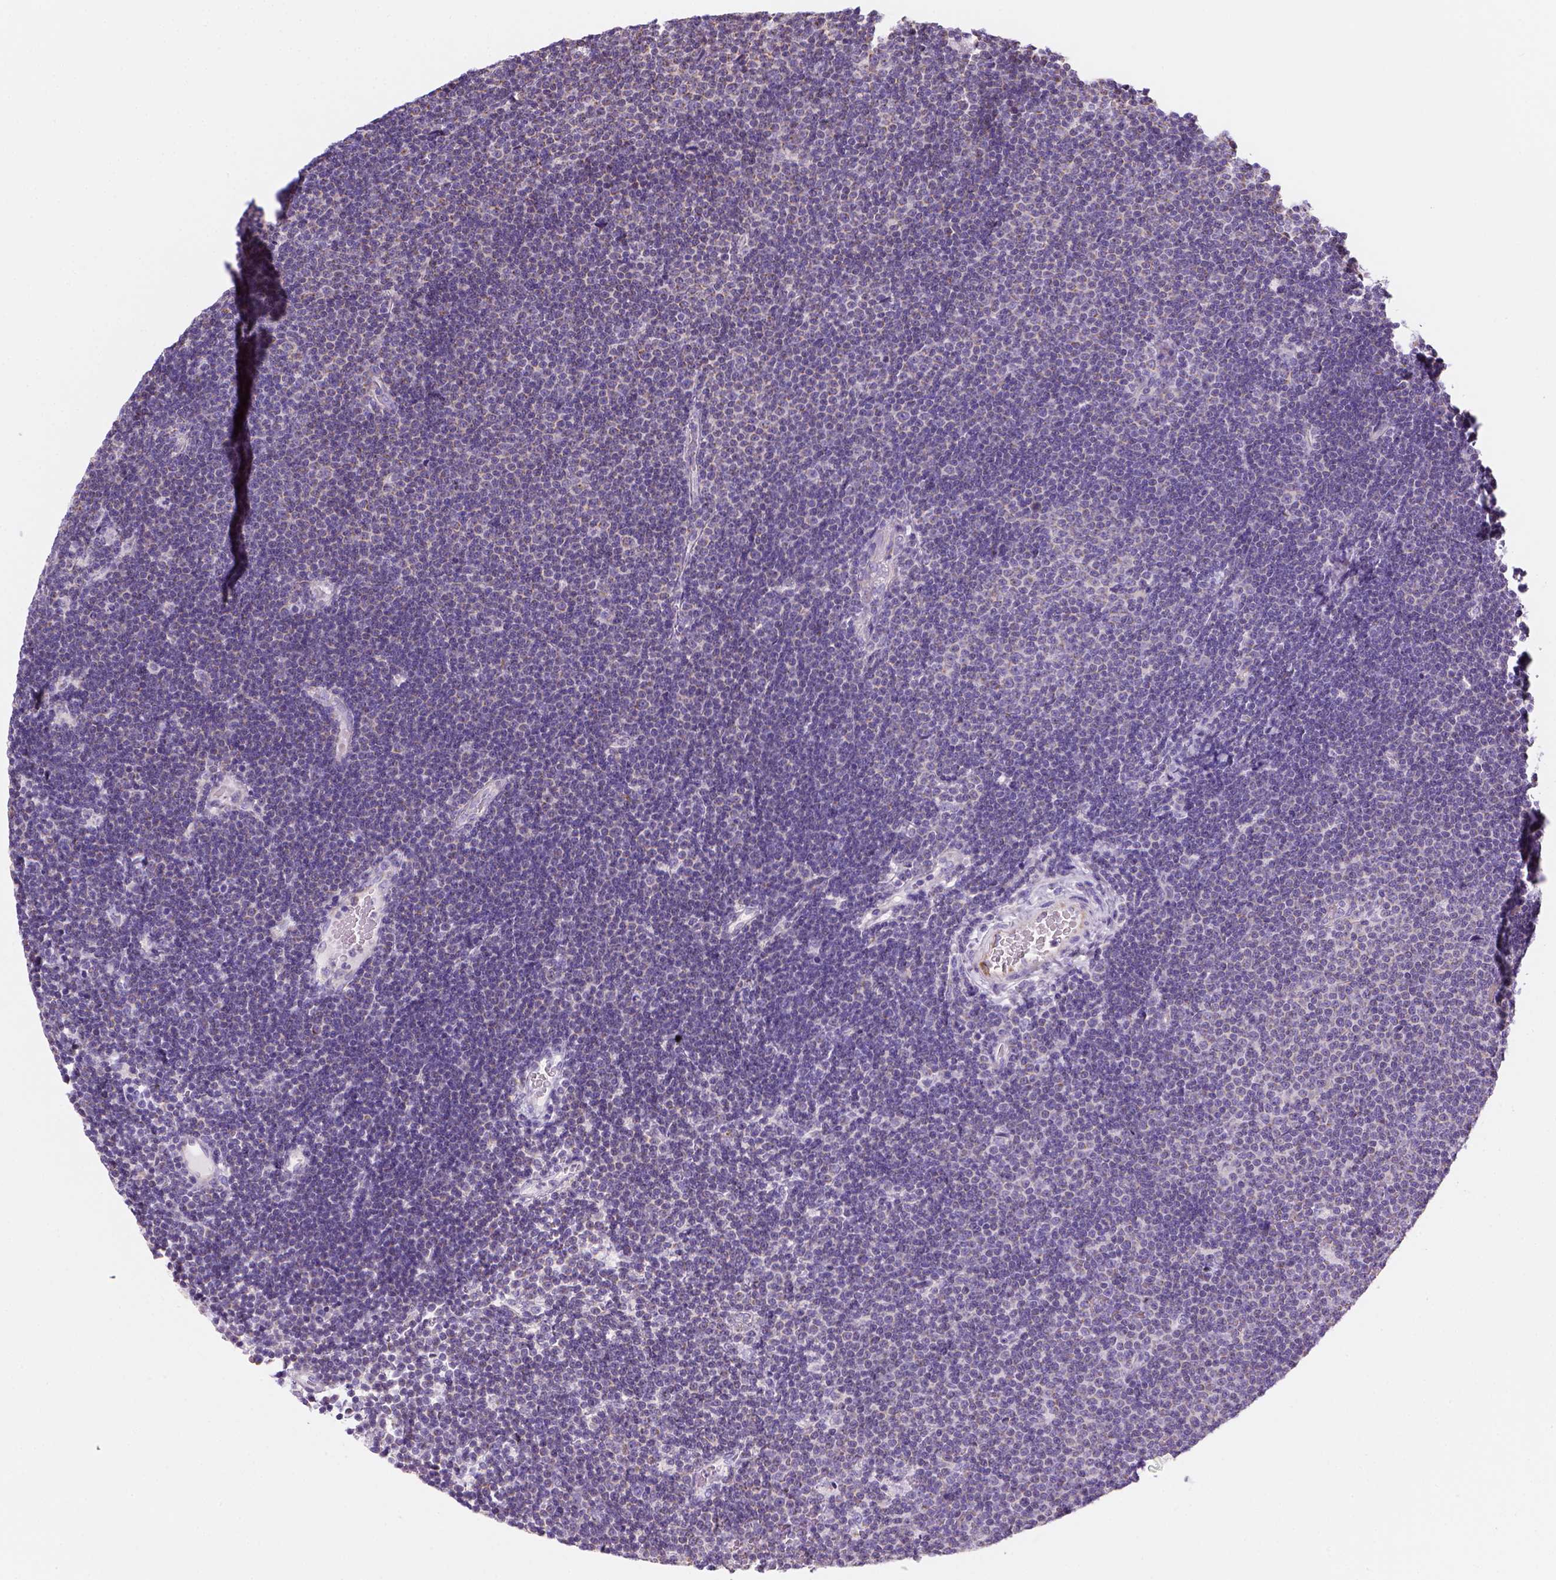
{"staining": {"intensity": "negative", "quantity": "none", "location": "none"}, "tissue": "lymphoma", "cell_type": "Tumor cells", "image_type": "cancer", "snomed": [{"axis": "morphology", "description": "Malignant lymphoma, non-Hodgkin's type, Low grade"}, {"axis": "topography", "description": "Brain"}], "caption": "Immunohistochemical staining of malignant lymphoma, non-Hodgkin's type (low-grade) shows no significant staining in tumor cells. Brightfield microscopy of immunohistochemistry stained with DAB (brown) and hematoxylin (blue), captured at high magnification.", "gene": "CES2", "patient": {"sex": "female", "age": 66}}